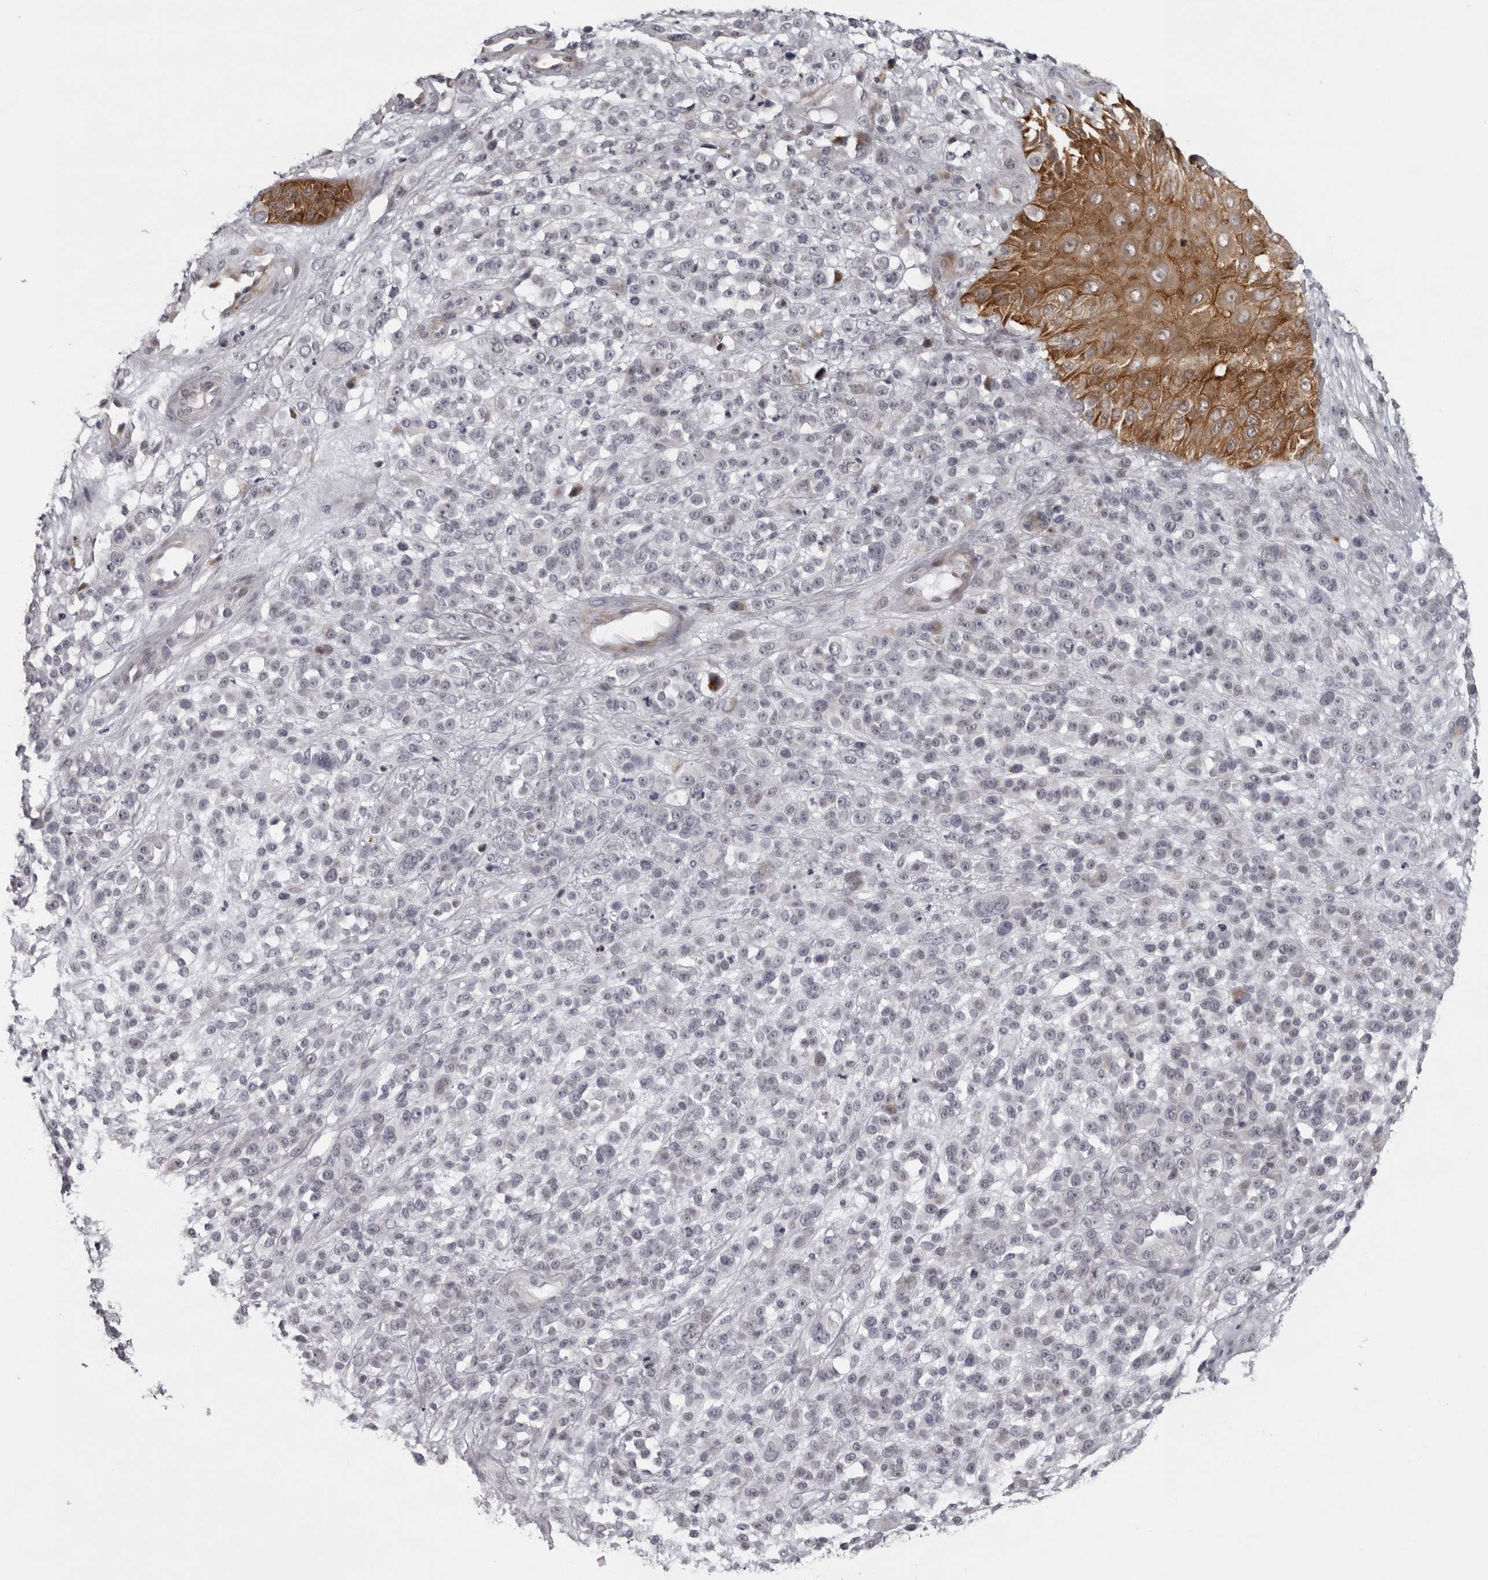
{"staining": {"intensity": "negative", "quantity": "none", "location": "none"}, "tissue": "melanoma", "cell_type": "Tumor cells", "image_type": "cancer", "snomed": [{"axis": "morphology", "description": "Malignant melanoma, NOS"}, {"axis": "topography", "description": "Skin"}], "caption": "A histopathology image of melanoma stained for a protein demonstrates no brown staining in tumor cells.", "gene": "NUDT18", "patient": {"sex": "female", "age": 55}}